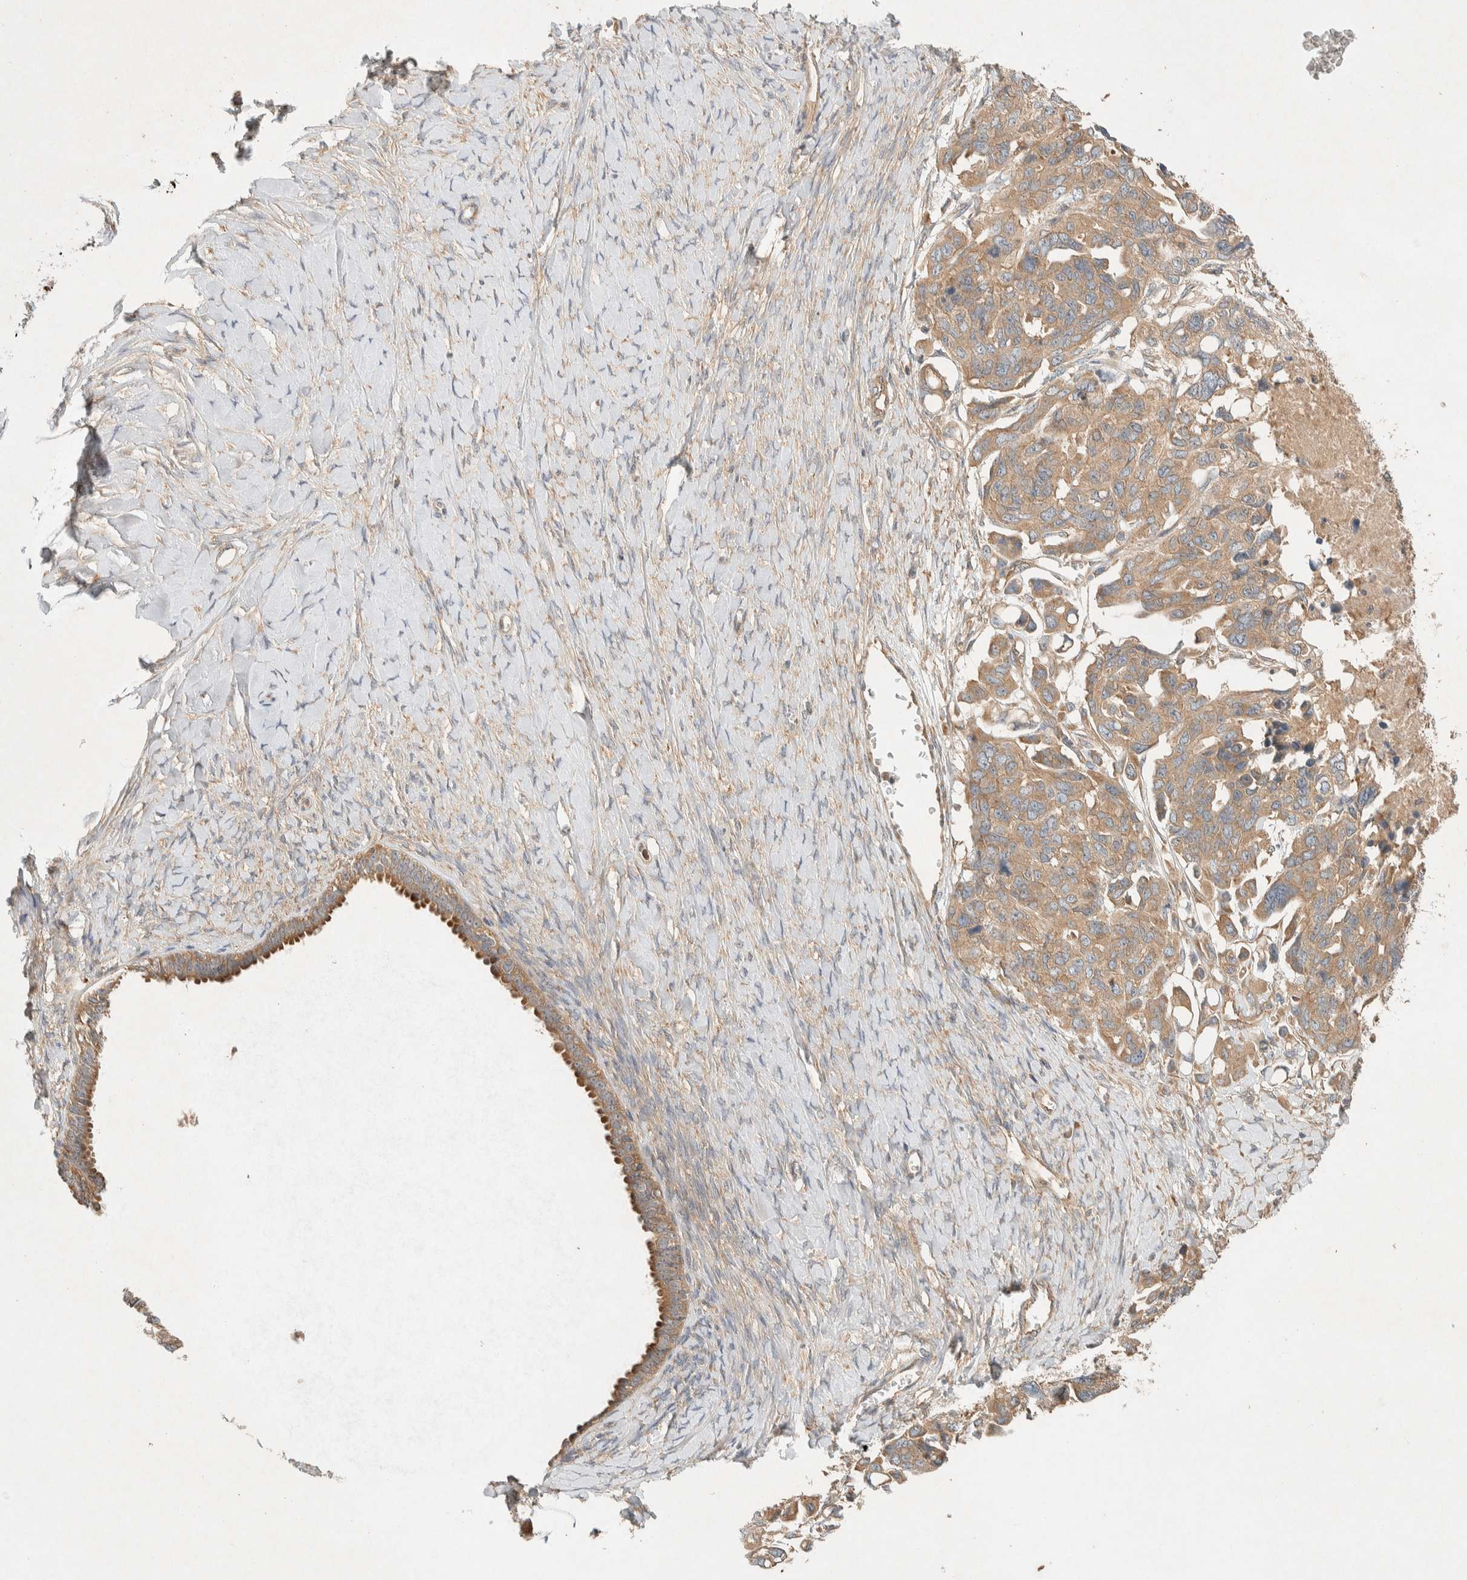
{"staining": {"intensity": "moderate", "quantity": ">75%", "location": "cytoplasmic/membranous"}, "tissue": "ovarian cancer", "cell_type": "Tumor cells", "image_type": "cancer", "snomed": [{"axis": "morphology", "description": "Cystadenocarcinoma, serous, NOS"}, {"axis": "topography", "description": "Ovary"}], "caption": "High-magnification brightfield microscopy of ovarian cancer (serous cystadenocarcinoma) stained with DAB (brown) and counterstained with hematoxylin (blue). tumor cells exhibit moderate cytoplasmic/membranous staining is appreciated in about>75% of cells.", "gene": "PXK", "patient": {"sex": "female", "age": 79}}